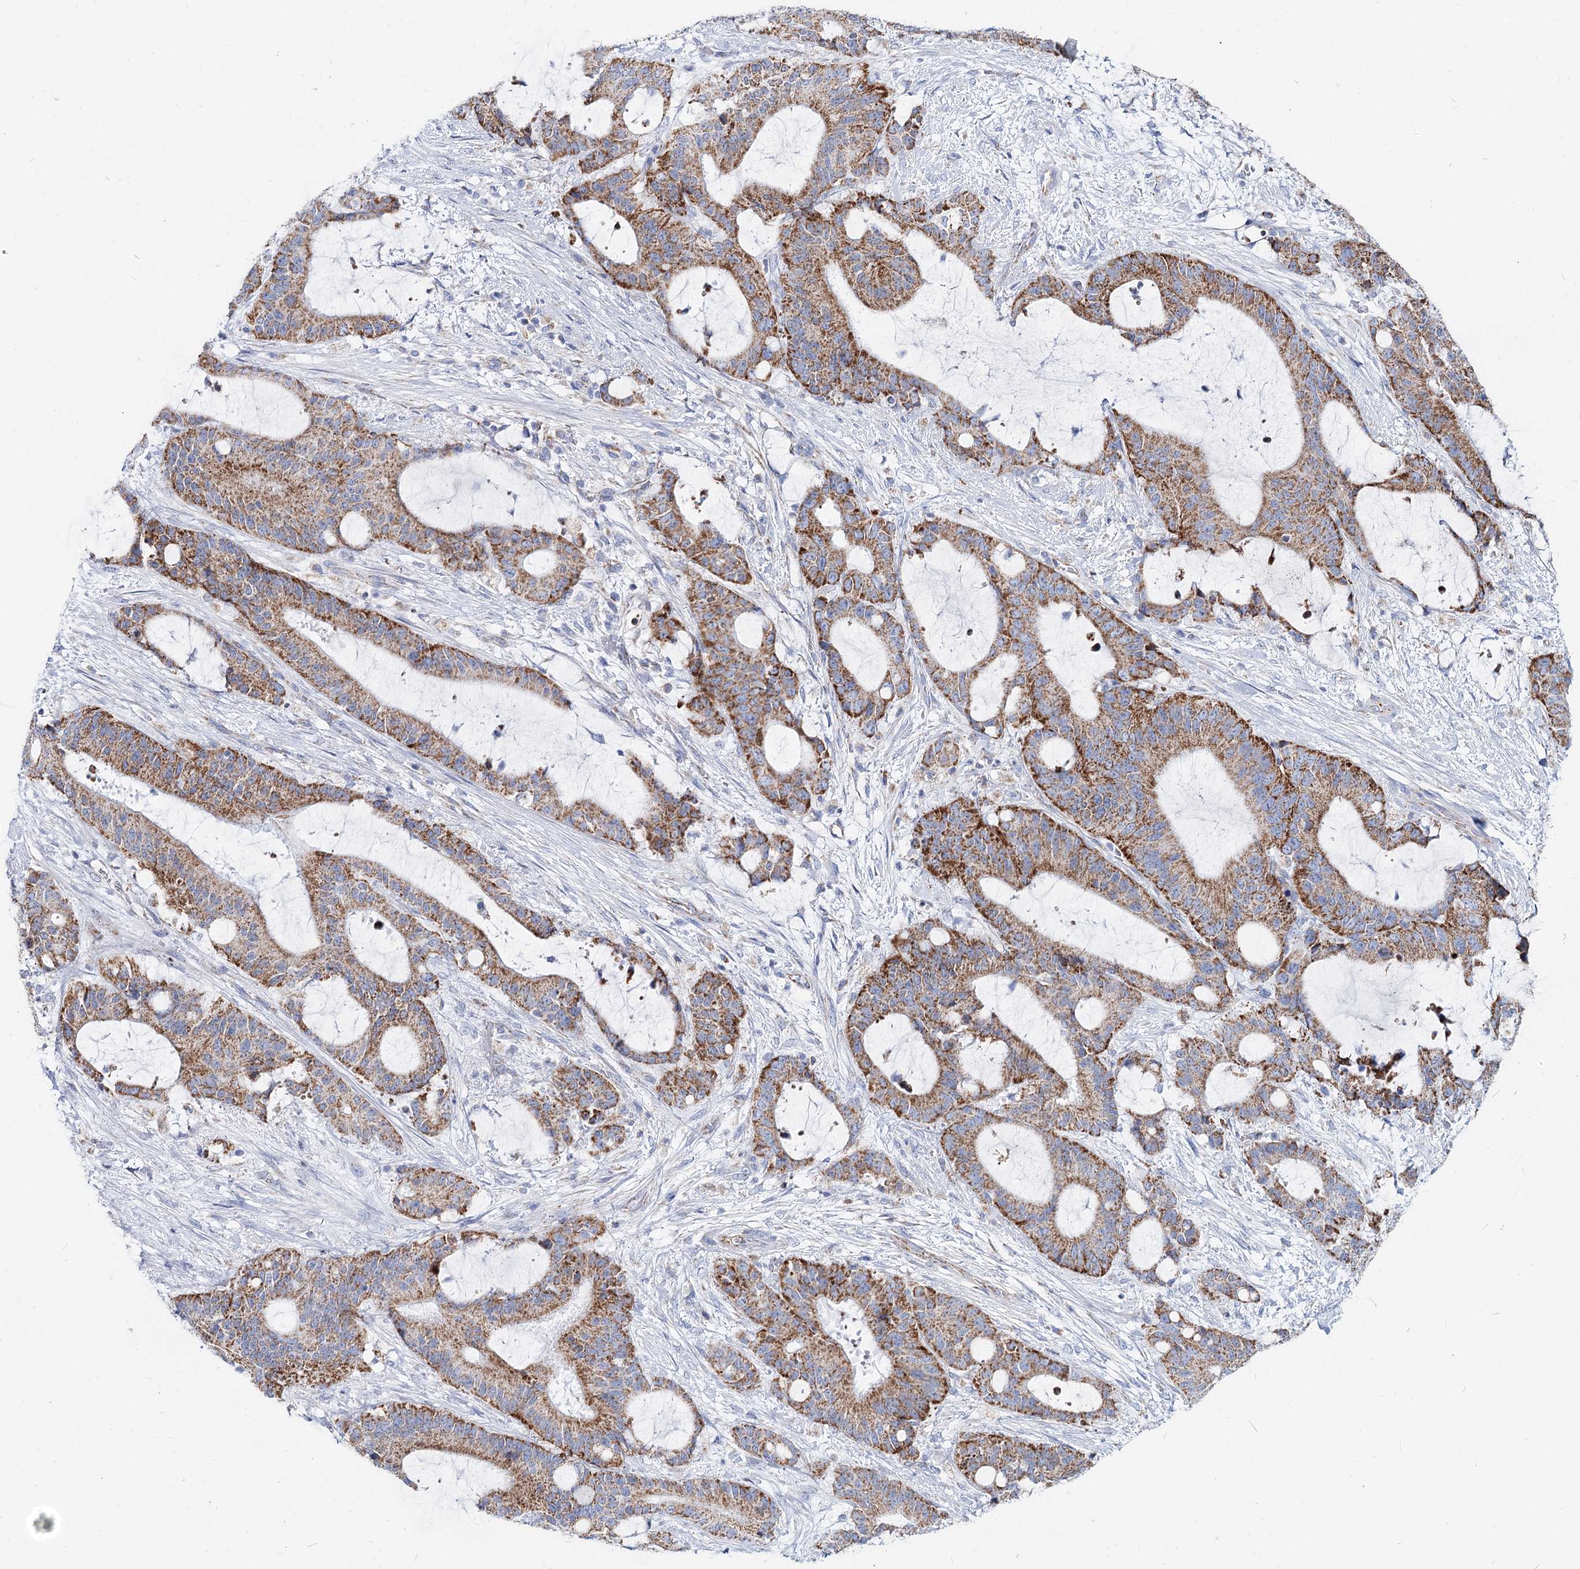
{"staining": {"intensity": "strong", "quantity": "25%-75%", "location": "cytoplasmic/membranous"}, "tissue": "liver cancer", "cell_type": "Tumor cells", "image_type": "cancer", "snomed": [{"axis": "morphology", "description": "Normal tissue, NOS"}, {"axis": "morphology", "description": "Cholangiocarcinoma"}, {"axis": "topography", "description": "Liver"}, {"axis": "topography", "description": "Peripheral nerve tissue"}], "caption": "Brown immunohistochemical staining in human liver cancer (cholangiocarcinoma) demonstrates strong cytoplasmic/membranous expression in about 25%-75% of tumor cells.", "gene": "MCCC2", "patient": {"sex": "female", "age": 73}}